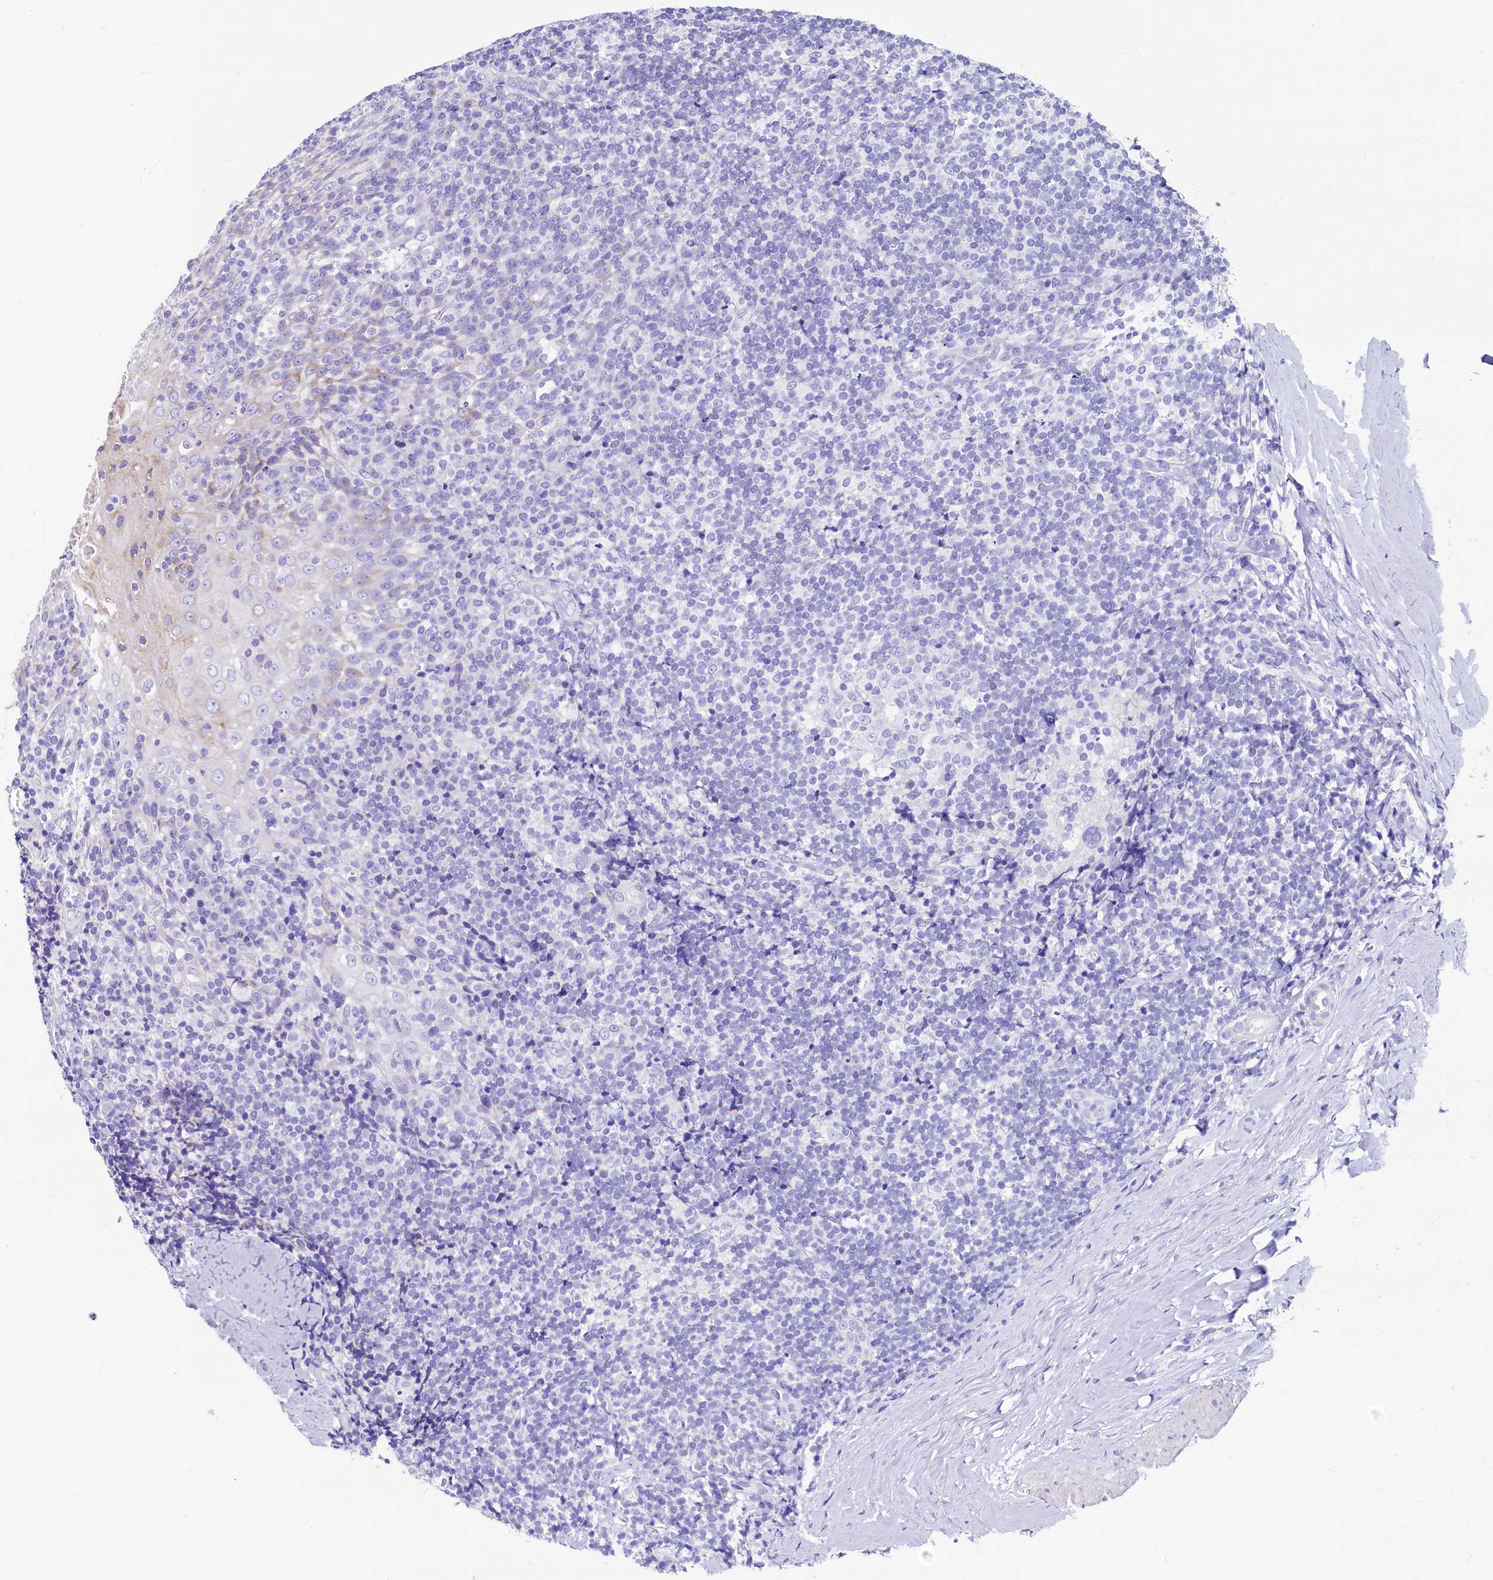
{"staining": {"intensity": "negative", "quantity": "none", "location": "none"}, "tissue": "tonsil", "cell_type": "Germinal center cells", "image_type": "normal", "snomed": [{"axis": "morphology", "description": "Normal tissue, NOS"}, {"axis": "topography", "description": "Tonsil"}], "caption": "Immunohistochemistry (IHC) micrograph of unremarkable tonsil: tonsil stained with DAB (3,3'-diaminobenzidine) exhibits no significant protein expression in germinal center cells.", "gene": "RBP3", "patient": {"sex": "male", "age": 37}}